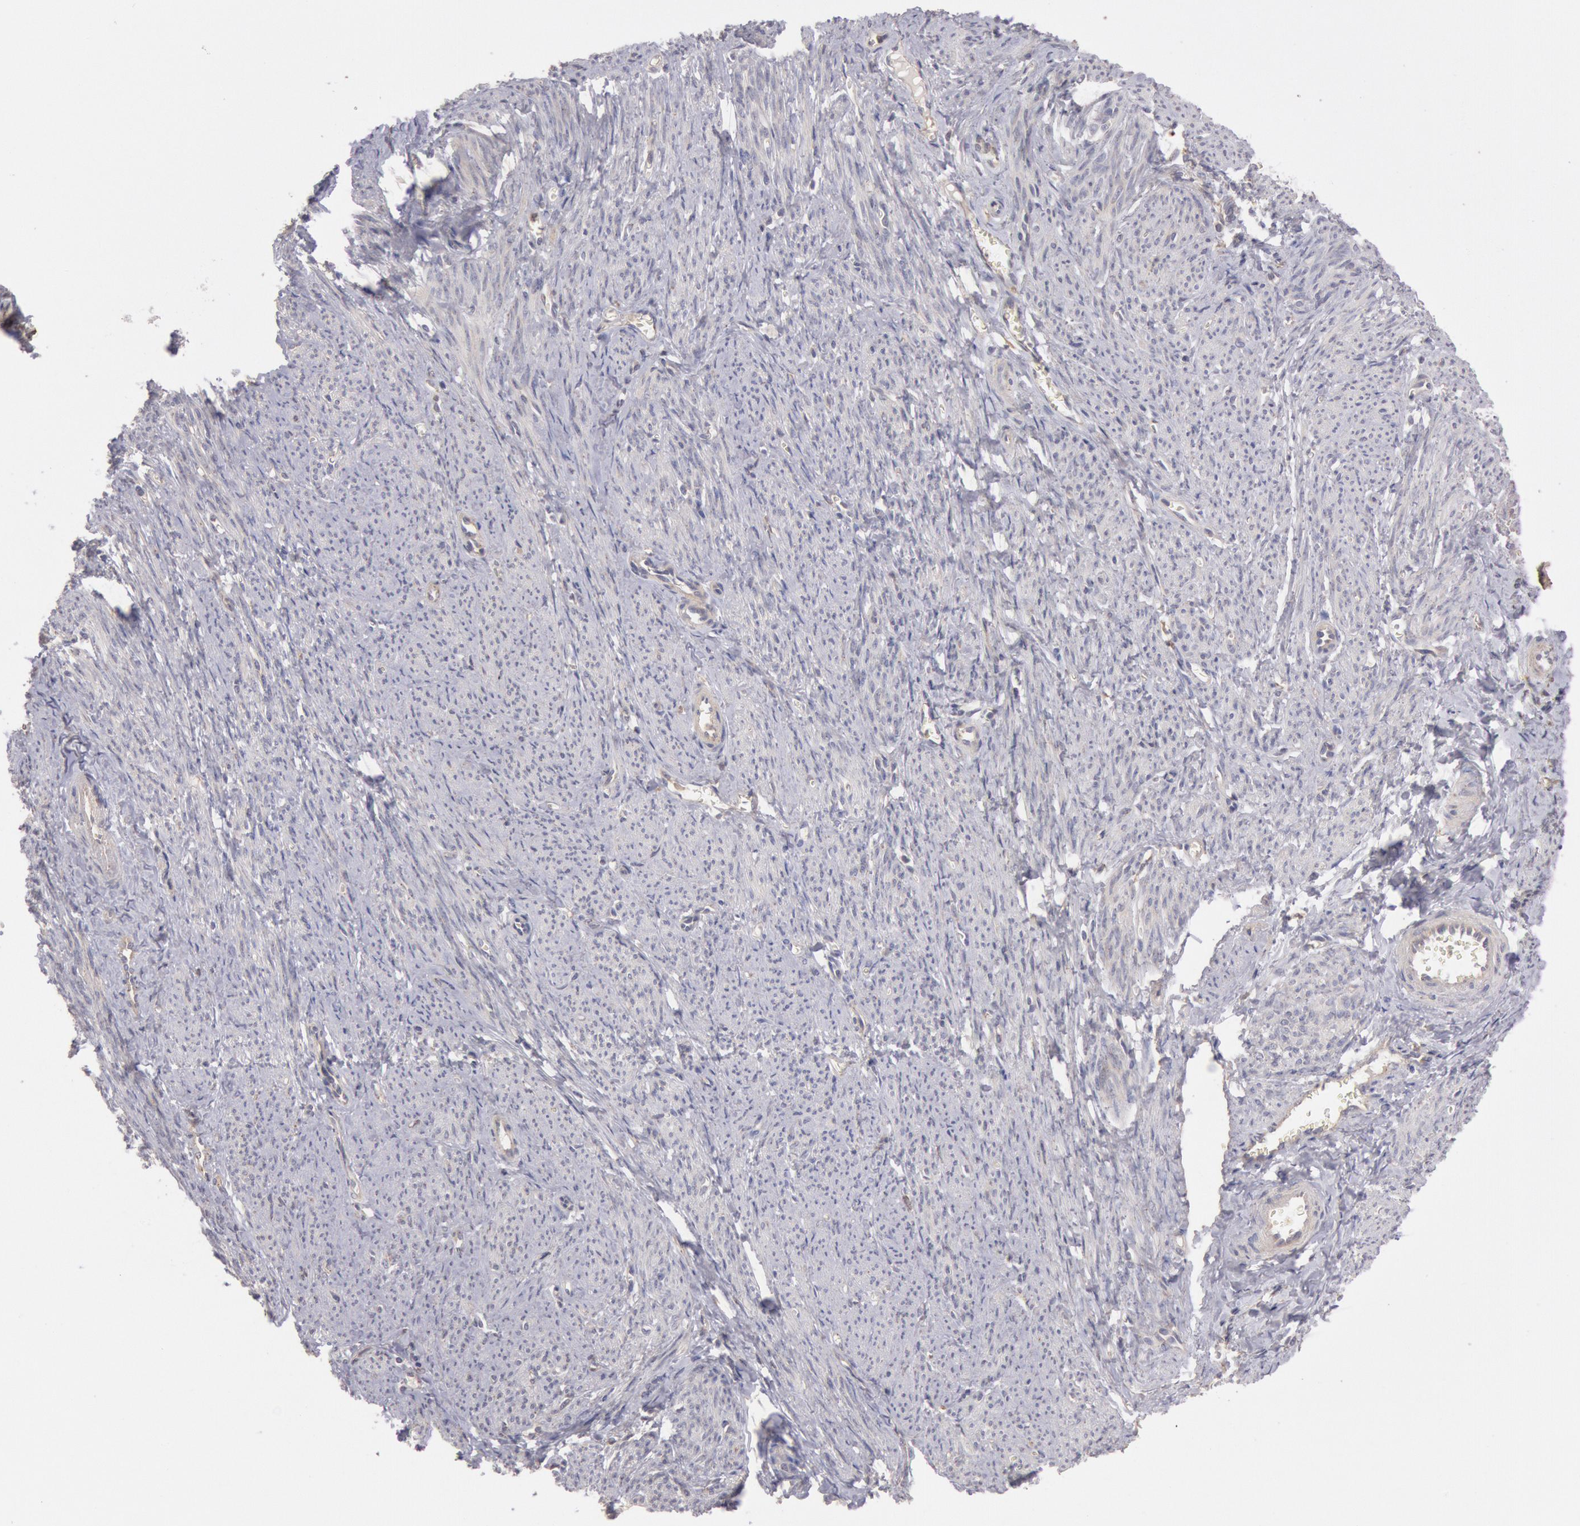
{"staining": {"intensity": "negative", "quantity": "none", "location": "none"}, "tissue": "smooth muscle", "cell_type": "Smooth muscle cells", "image_type": "normal", "snomed": [{"axis": "morphology", "description": "Normal tissue, NOS"}, {"axis": "topography", "description": "Smooth muscle"}, {"axis": "topography", "description": "Cervix"}], "caption": "High power microscopy micrograph of an immunohistochemistry photomicrograph of benign smooth muscle, revealing no significant expression in smooth muscle cells.", "gene": "PLA2G6", "patient": {"sex": "female", "age": 70}}